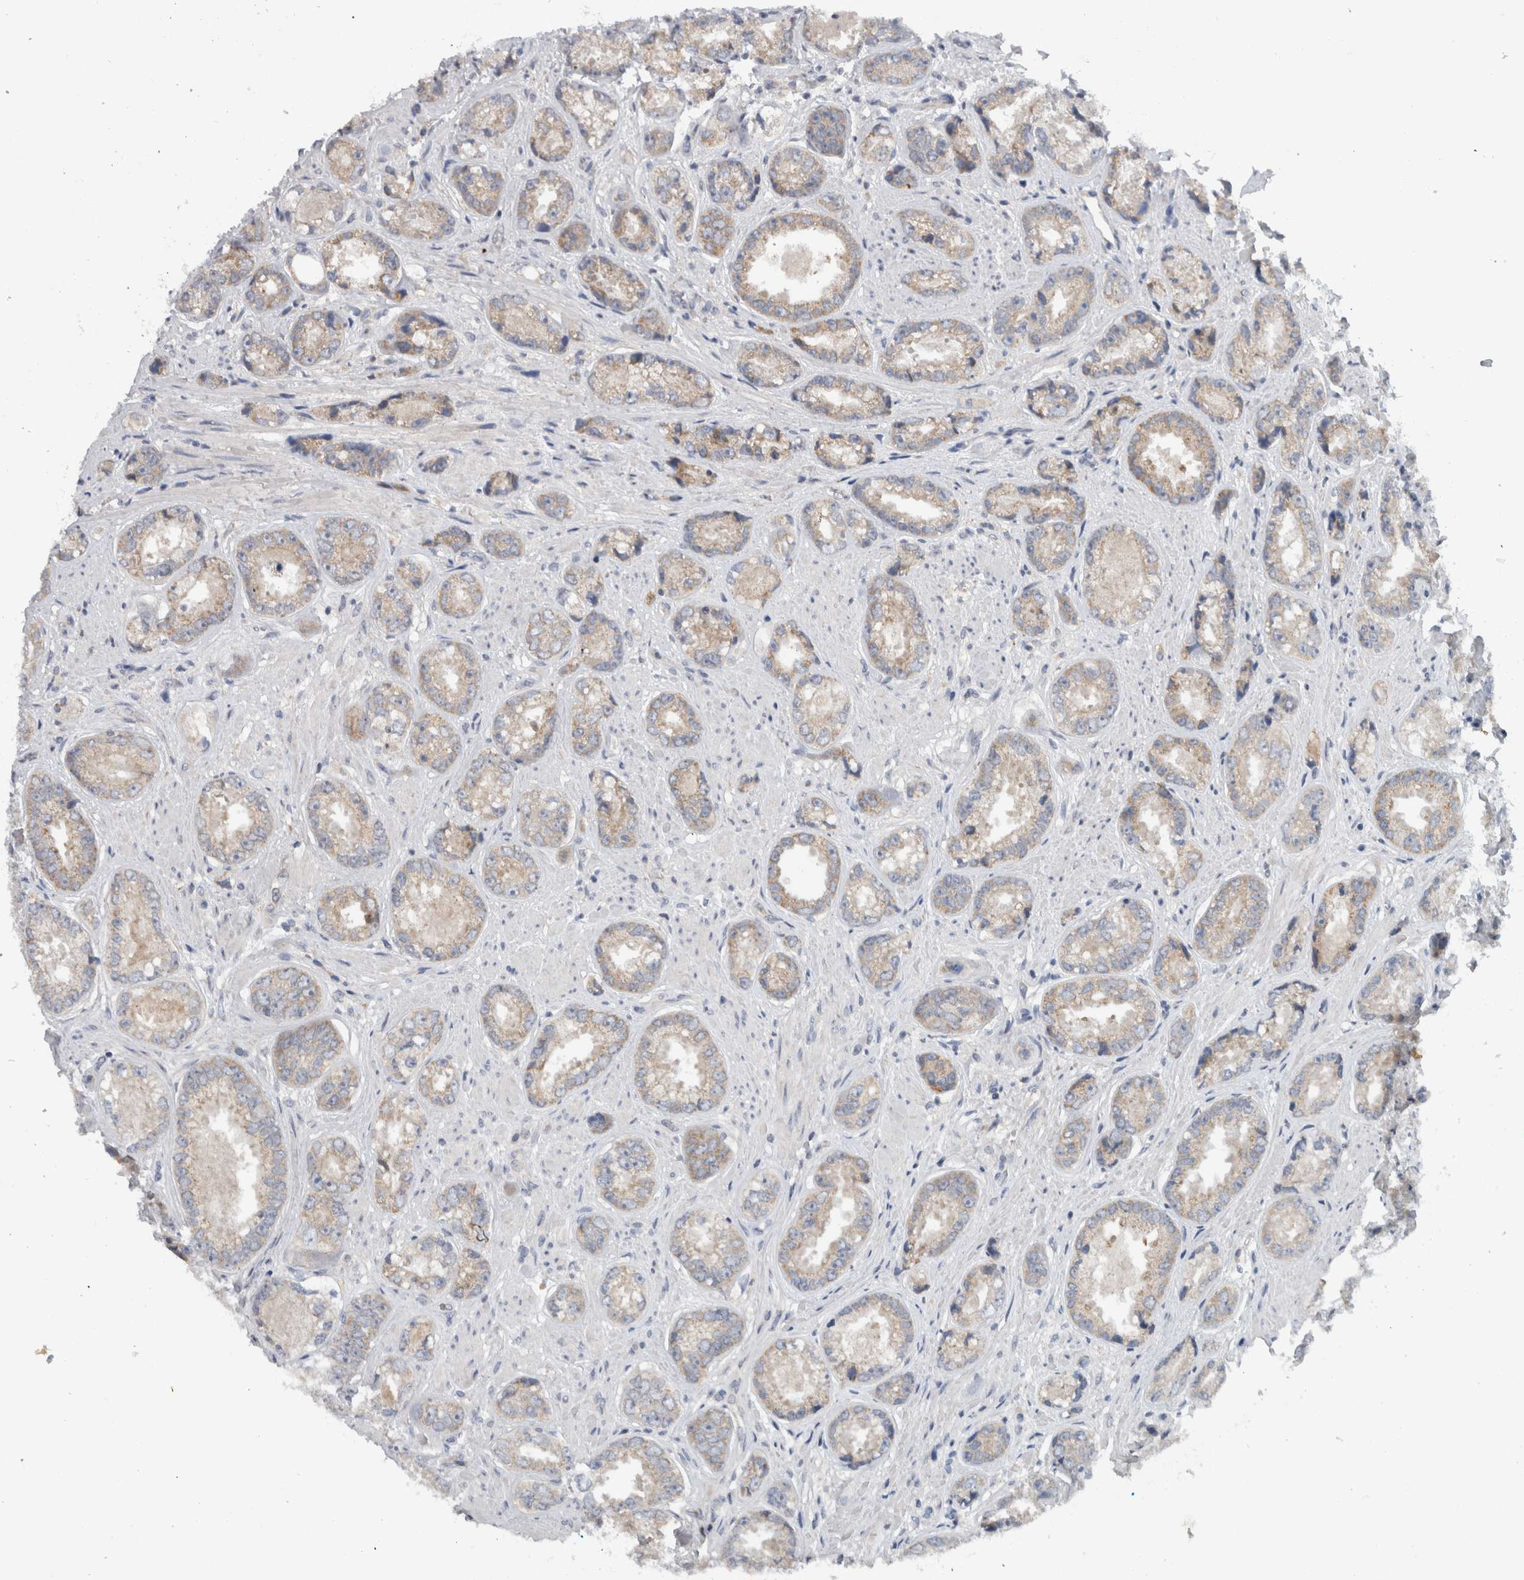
{"staining": {"intensity": "moderate", "quantity": "25%-75%", "location": "cytoplasmic/membranous"}, "tissue": "prostate cancer", "cell_type": "Tumor cells", "image_type": "cancer", "snomed": [{"axis": "morphology", "description": "Adenocarcinoma, High grade"}, {"axis": "topography", "description": "Prostate"}], "caption": "Prostate high-grade adenocarcinoma was stained to show a protein in brown. There is medium levels of moderate cytoplasmic/membranous staining in approximately 25%-75% of tumor cells.", "gene": "PDCD2", "patient": {"sex": "male", "age": 61}}